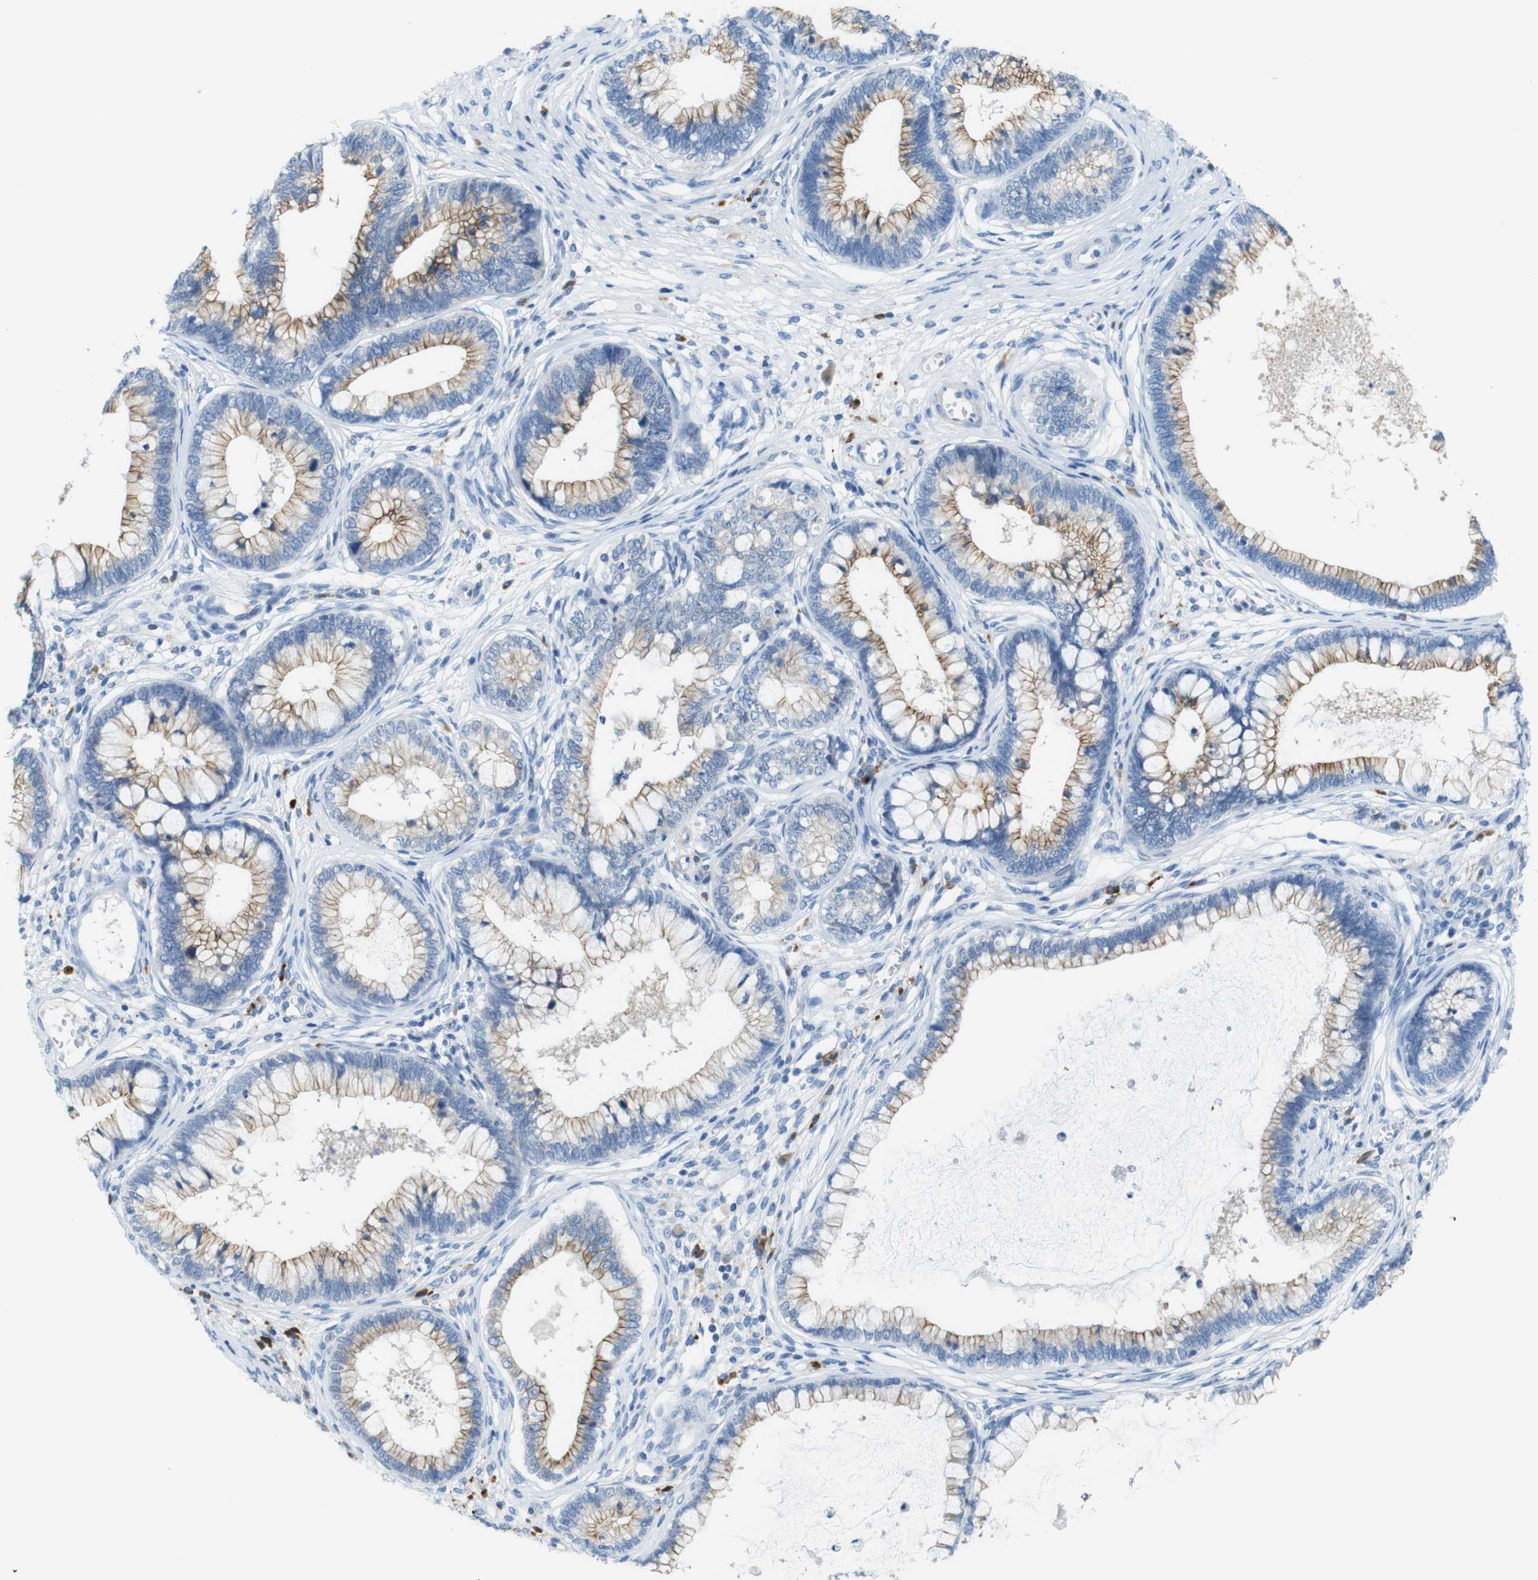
{"staining": {"intensity": "moderate", "quantity": "25%-75%", "location": "cytoplasmic/membranous"}, "tissue": "cervical cancer", "cell_type": "Tumor cells", "image_type": "cancer", "snomed": [{"axis": "morphology", "description": "Adenocarcinoma, NOS"}, {"axis": "topography", "description": "Cervix"}], "caption": "Immunohistochemical staining of cervical cancer reveals moderate cytoplasmic/membranous protein expression in approximately 25%-75% of tumor cells. The staining is performed using DAB brown chromogen to label protein expression. The nuclei are counter-stained blue using hematoxylin.", "gene": "CLMN", "patient": {"sex": "female", "age": 44}}